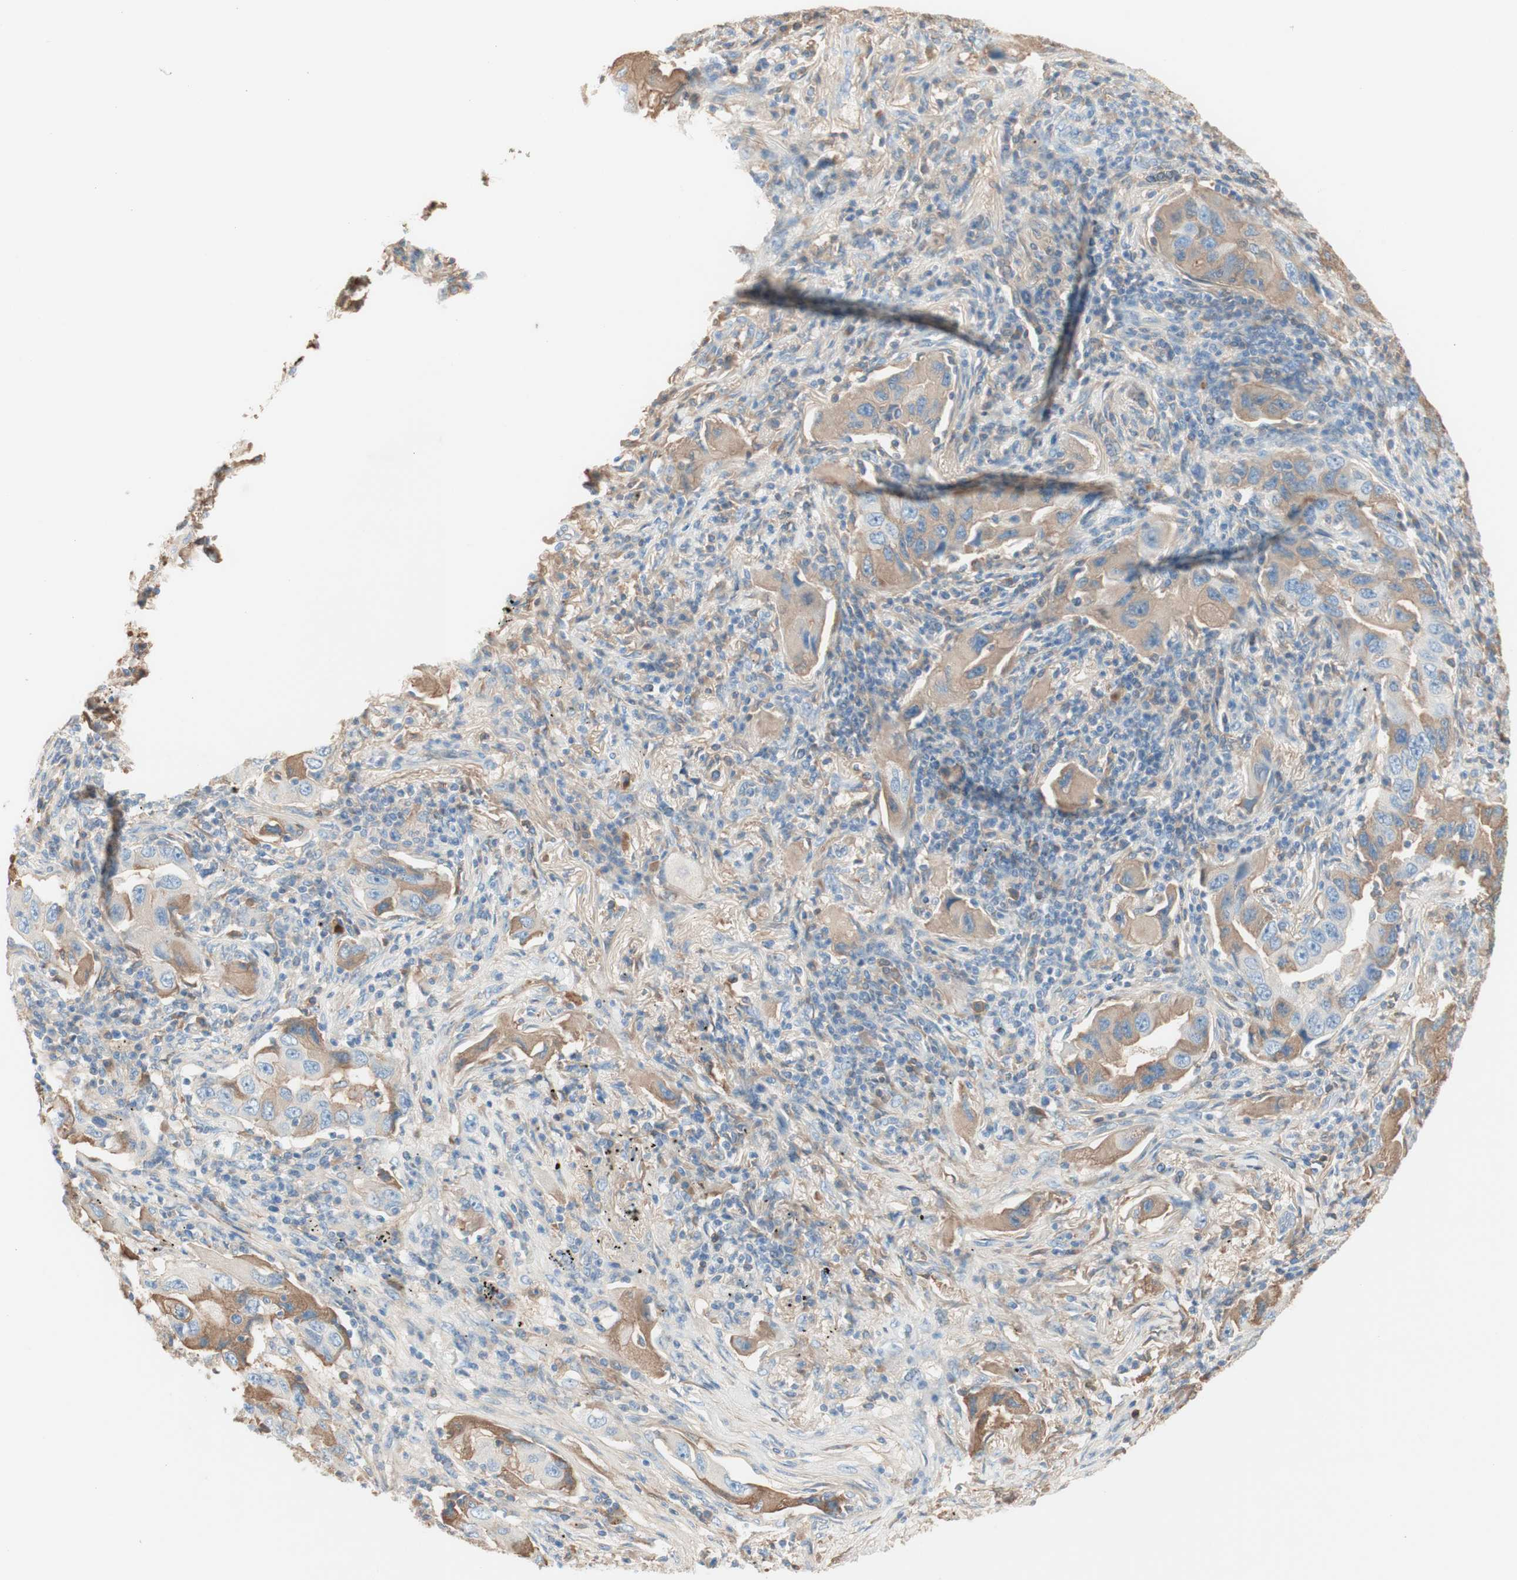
{"staining": {"intensity": "moderate", "quantity": "<25%", "location": "cytoplasmic/membranous"}, "tissue": "lung cancer", "cell_type": "Tumor cells", "image_type": "cancer", "snomed": [{"axis": "morphology", "description": "Adenocarcinoma, NOS"}, {"axis": "topography", "description": "Lung"}], "caption": "Moderate cytoplasmic/membranous staining for a protein is seen in approximately <25% of tumor cells of lung adenocarcinoma using immunohistochemistry (IHC).", "gene": "KNG1", "patient": {"sex": "female", "age": 65}}